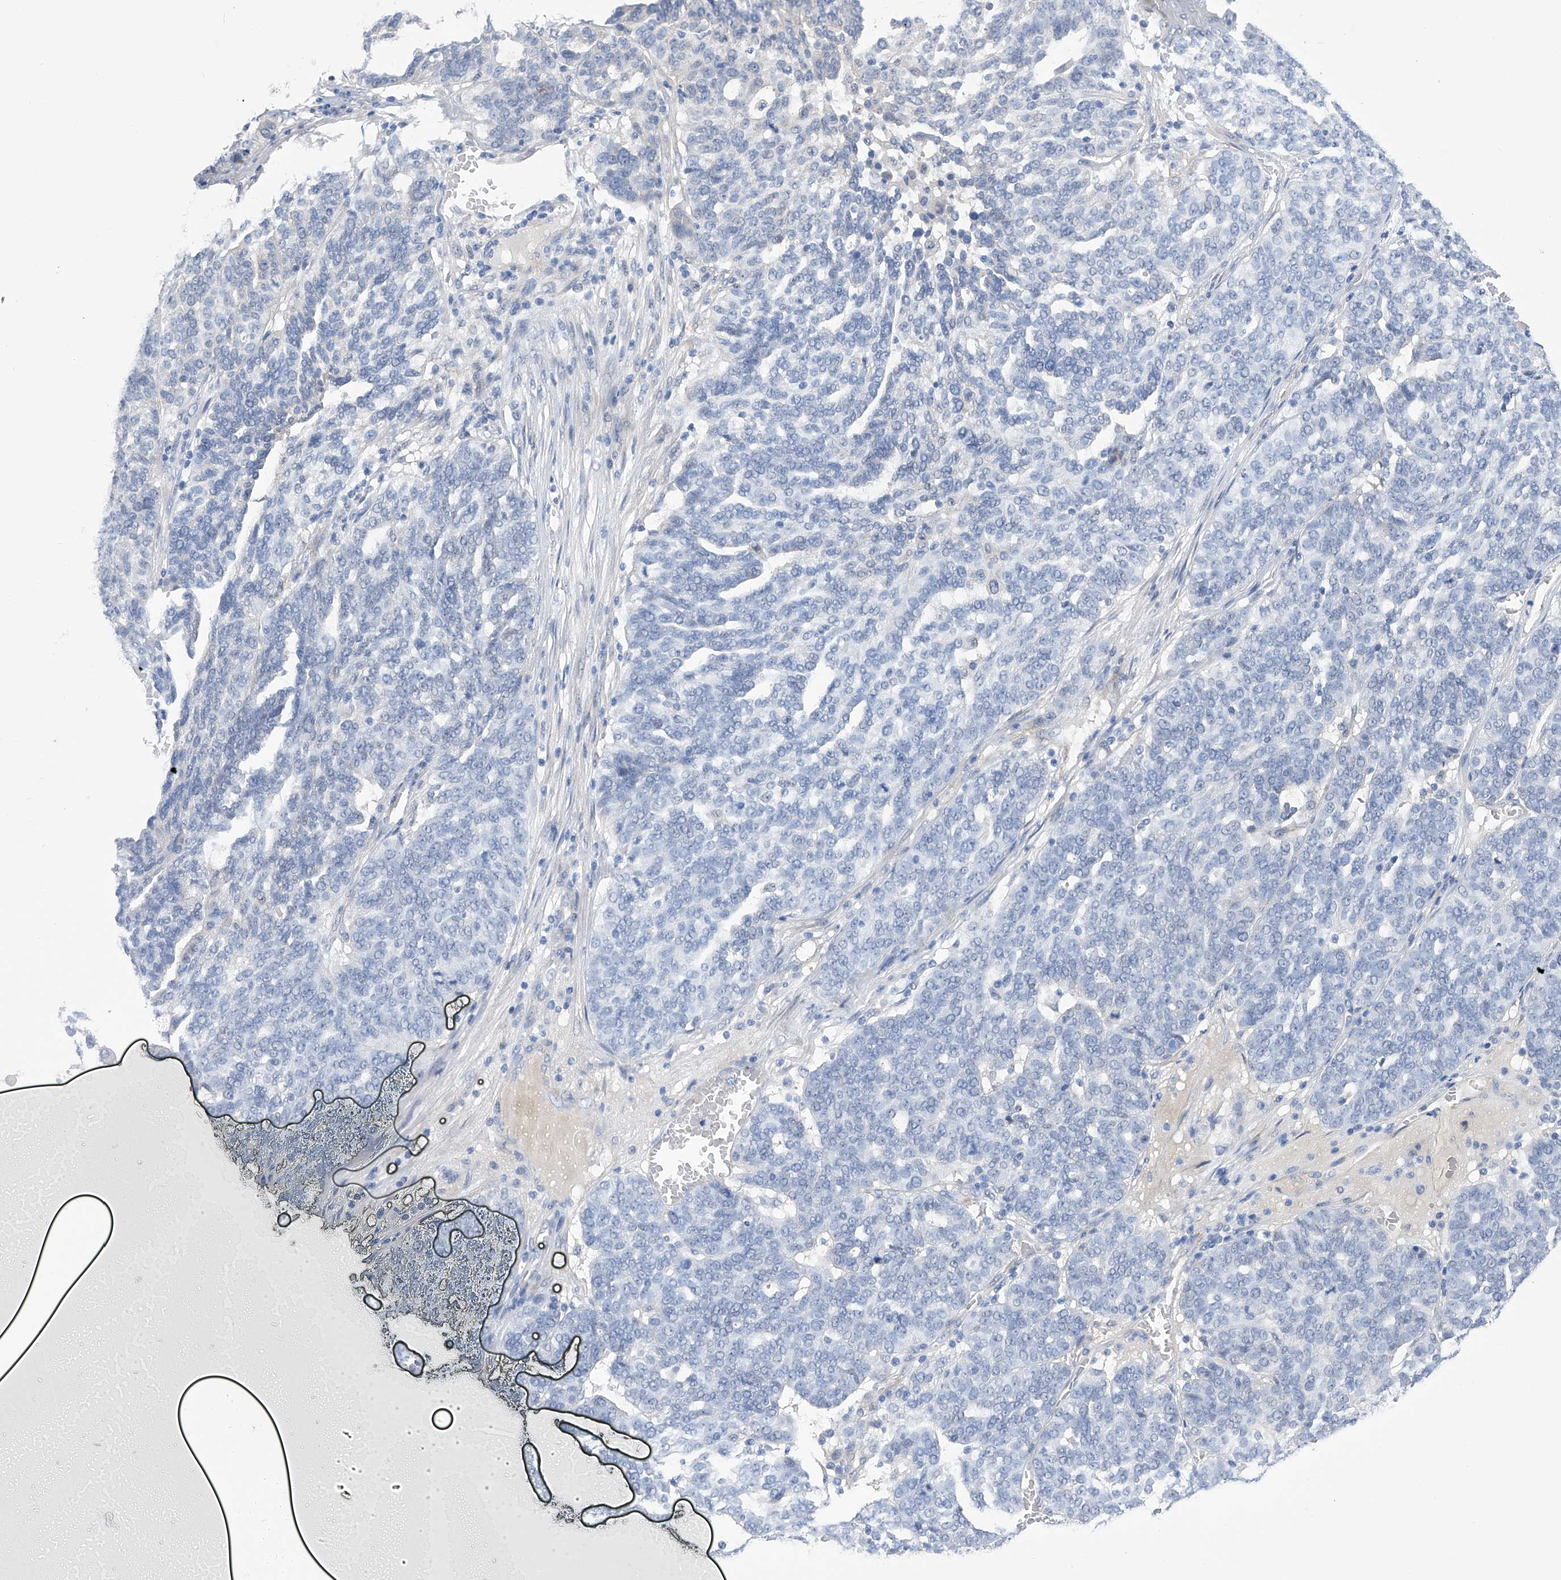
{"staining": {"intensity": "negative", "quantity": "none", "location": "none"}, "tissue": "ovarian cancer", "cell_type": "Tumor cells", "image_type": "cancer", "snomed": [{"axis": "morphology", "description": "Cystadenocarcinoma, serous, NOS"}, {"axis": "topography", "description": "Ovary"}], "caption": "Protein analysis of ovarian serous cystadenocarcinoma displays no significant staining in tumor cells.", "gene": "PGM3", "patient": {"sex": "female", "age": 59}}